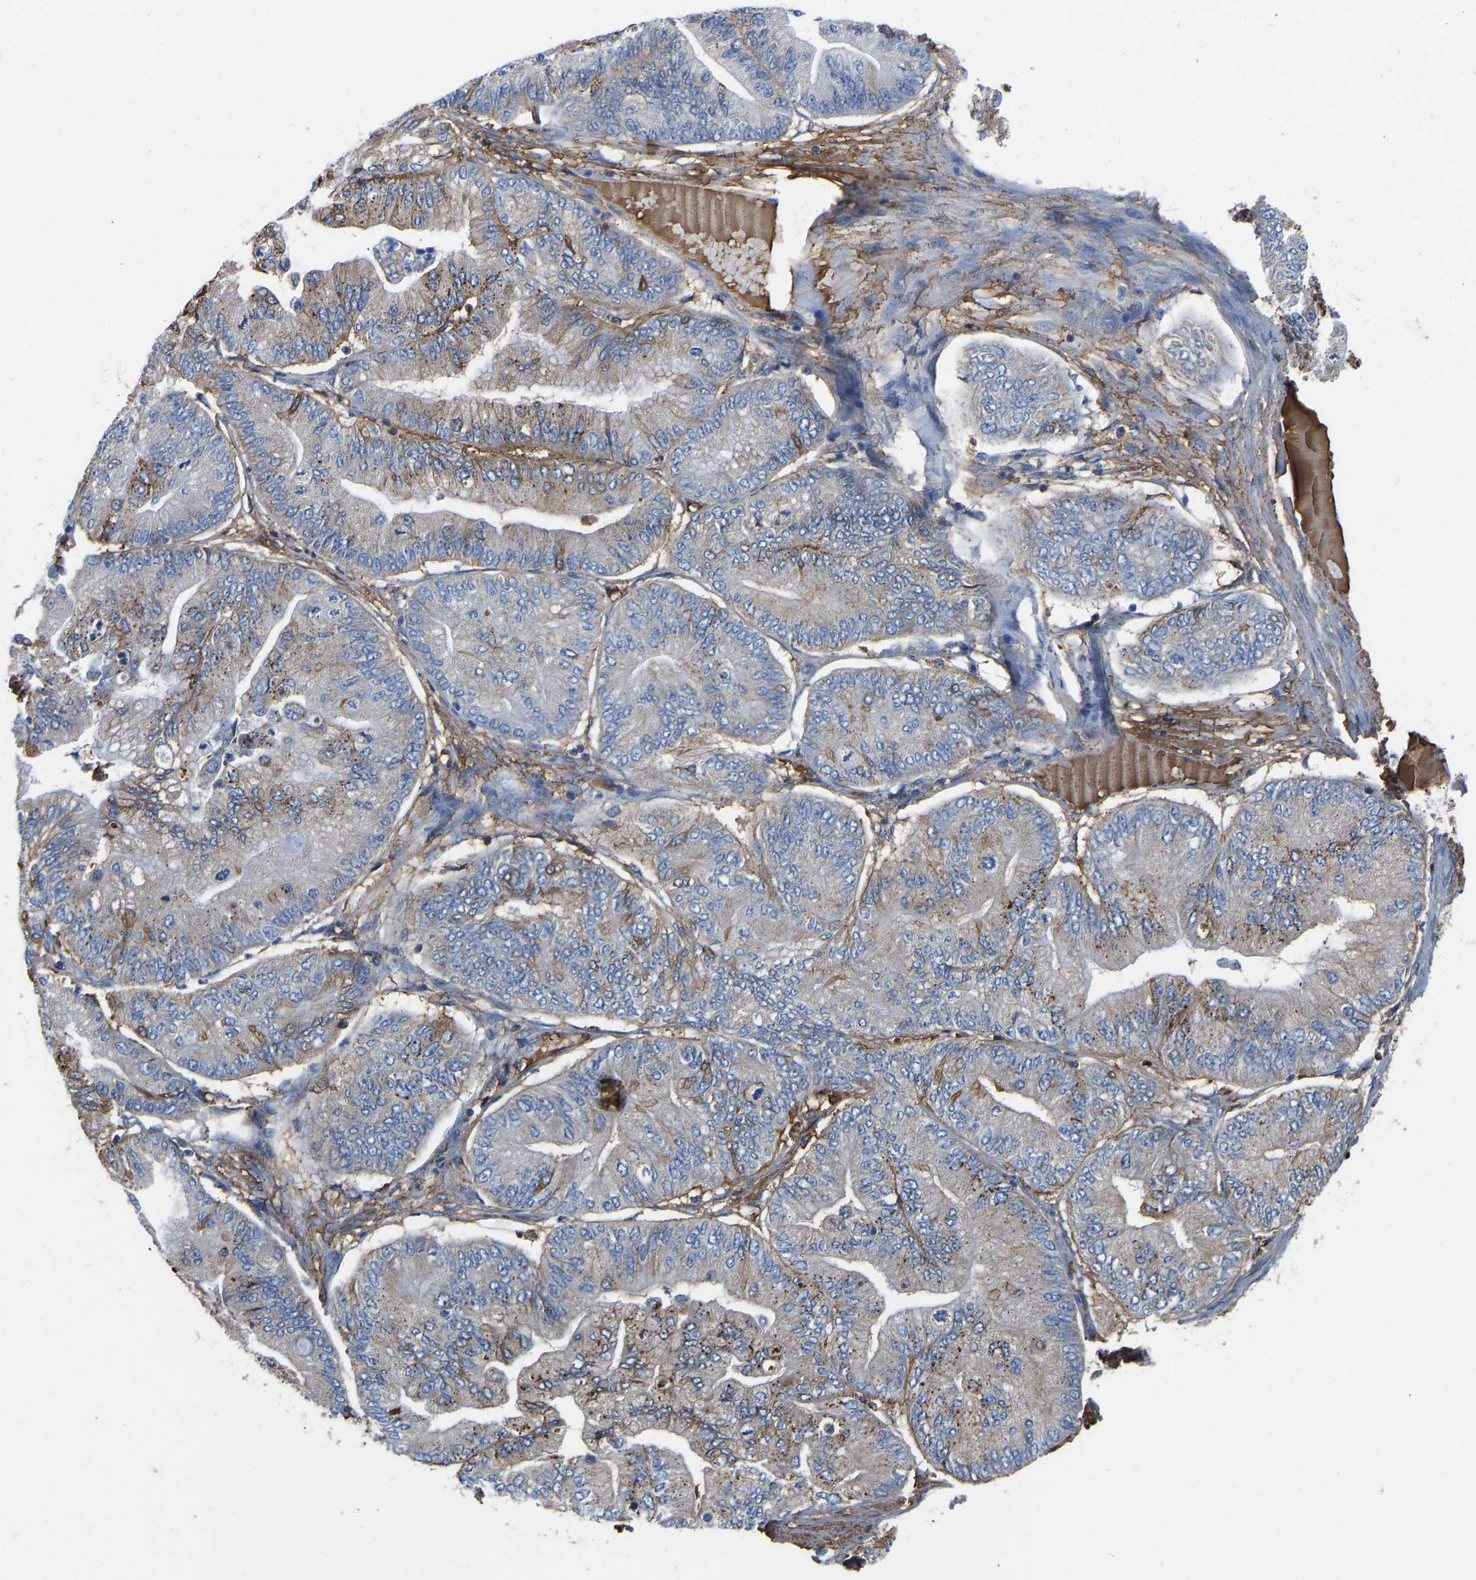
{"staining": {"intensity": "weak", "quantity": "25%-75%", "location": "cytoplasmic/membranous"}, "tissue": "ovarian cancer", "cell_type": "Tumor cells", "image_type": "cancer", "snomed": [{"axis": "morphology", "description": "Cystadenocarcinoma, mucinous, NOS"}, {"axis": "topography", "description": "Ovary"}], "caption": "About 25%-75% of tumor cells in ovarian cancer (mucinous cystadenocarcinoma) display weak cytoplasmic/membranous protein positivity as visualized by brown immunohistochemical staining.", "gene": "HSPG2", "patient": {"sex": "female", "age": 61}}